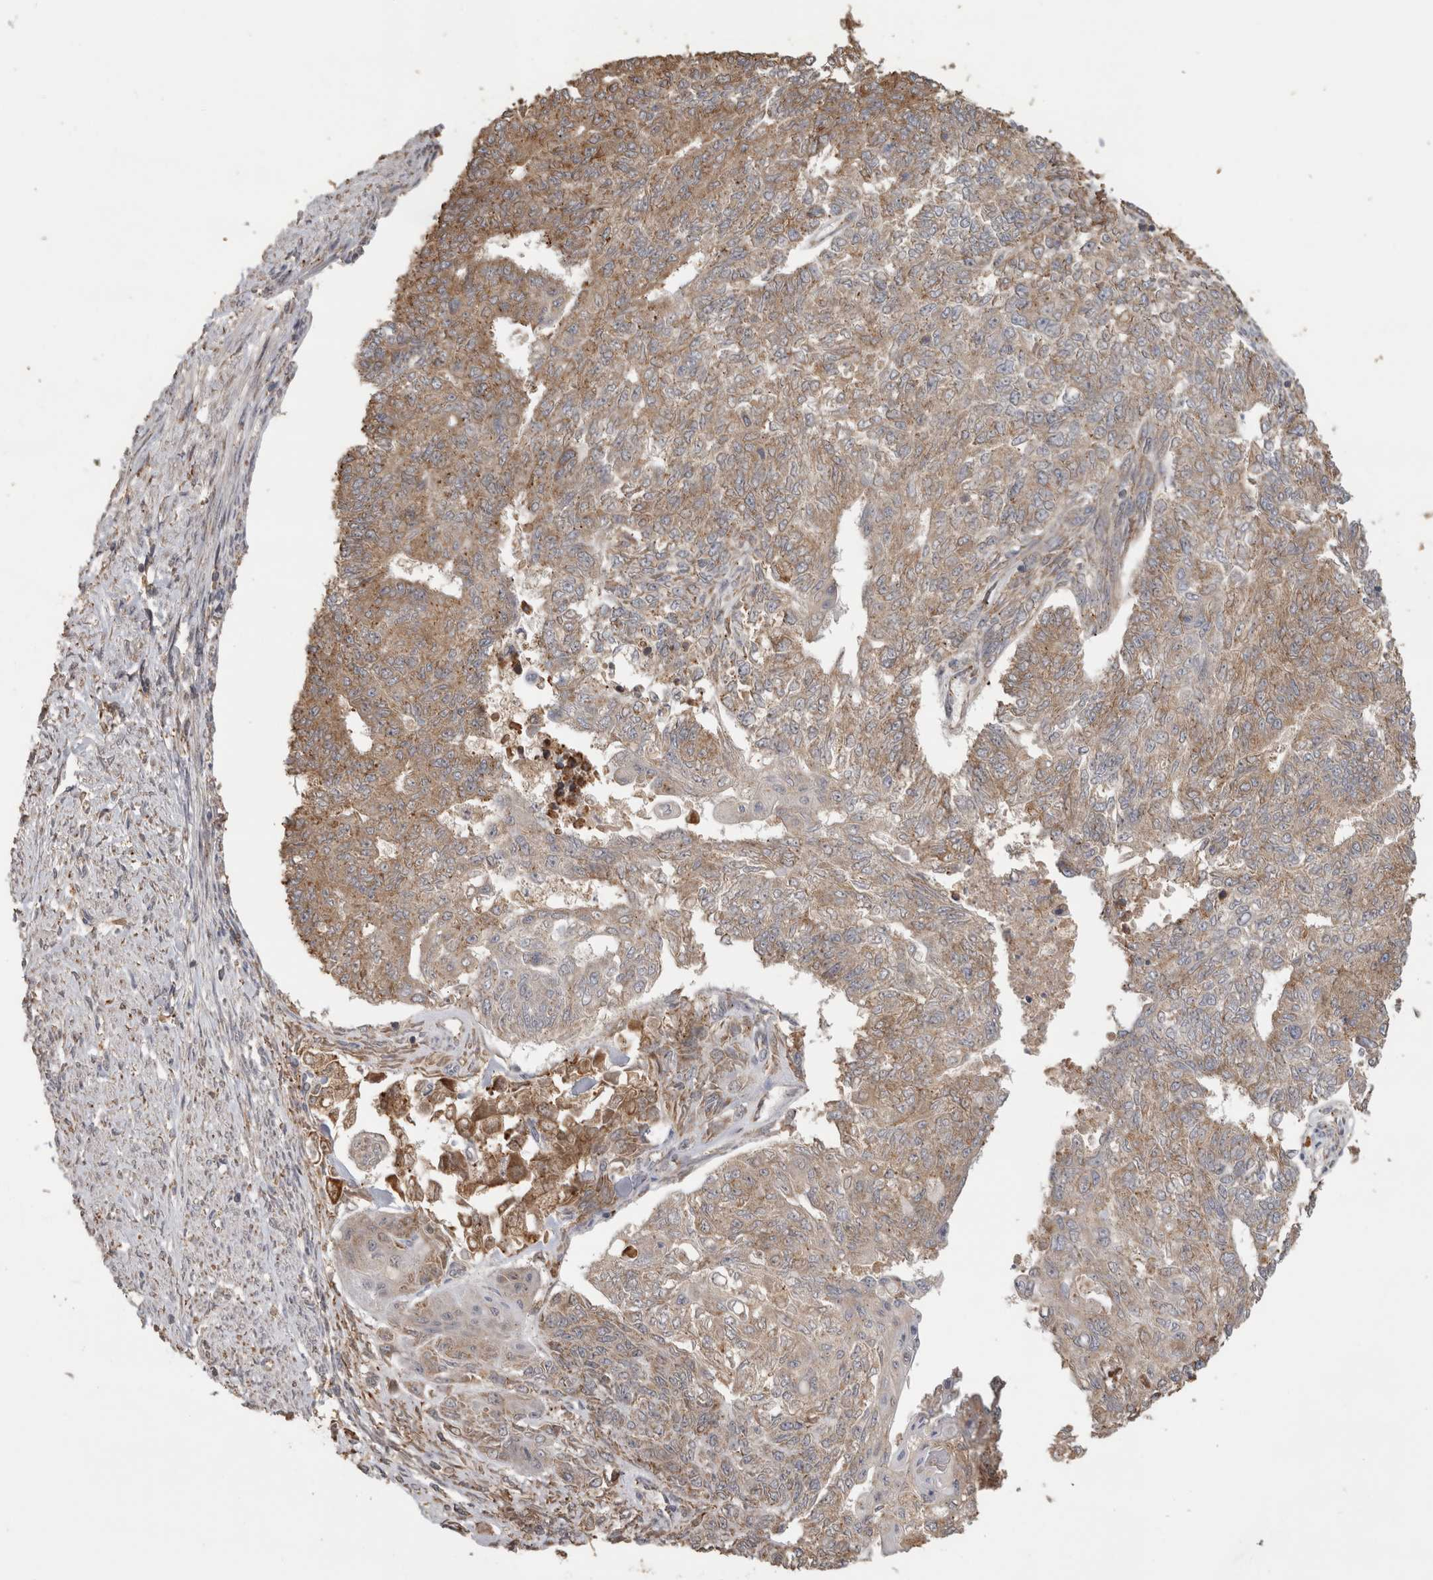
{"staining": {"intensity": "weak", "quantity": ">75%", "location": "cytoplasmic/membranous"}, "tissue": "endometrial cancer", "cell_type": "Tumor cells", "image_type": "cancer", "snomed": [{"axis": "morphology", "description": "Adenocarcinoma, NOS"}, {"axis": "topography", "description": "Endometrium"}], "caption": "A low amount of weak cytoplasmic/membranous positivity is appreciated in approximately >75% of tumor cells in endometrial cancer (adenocarcinoma) tissue.", "gene": "TBCE", "patient": {"sex": "female", "age": 32}}